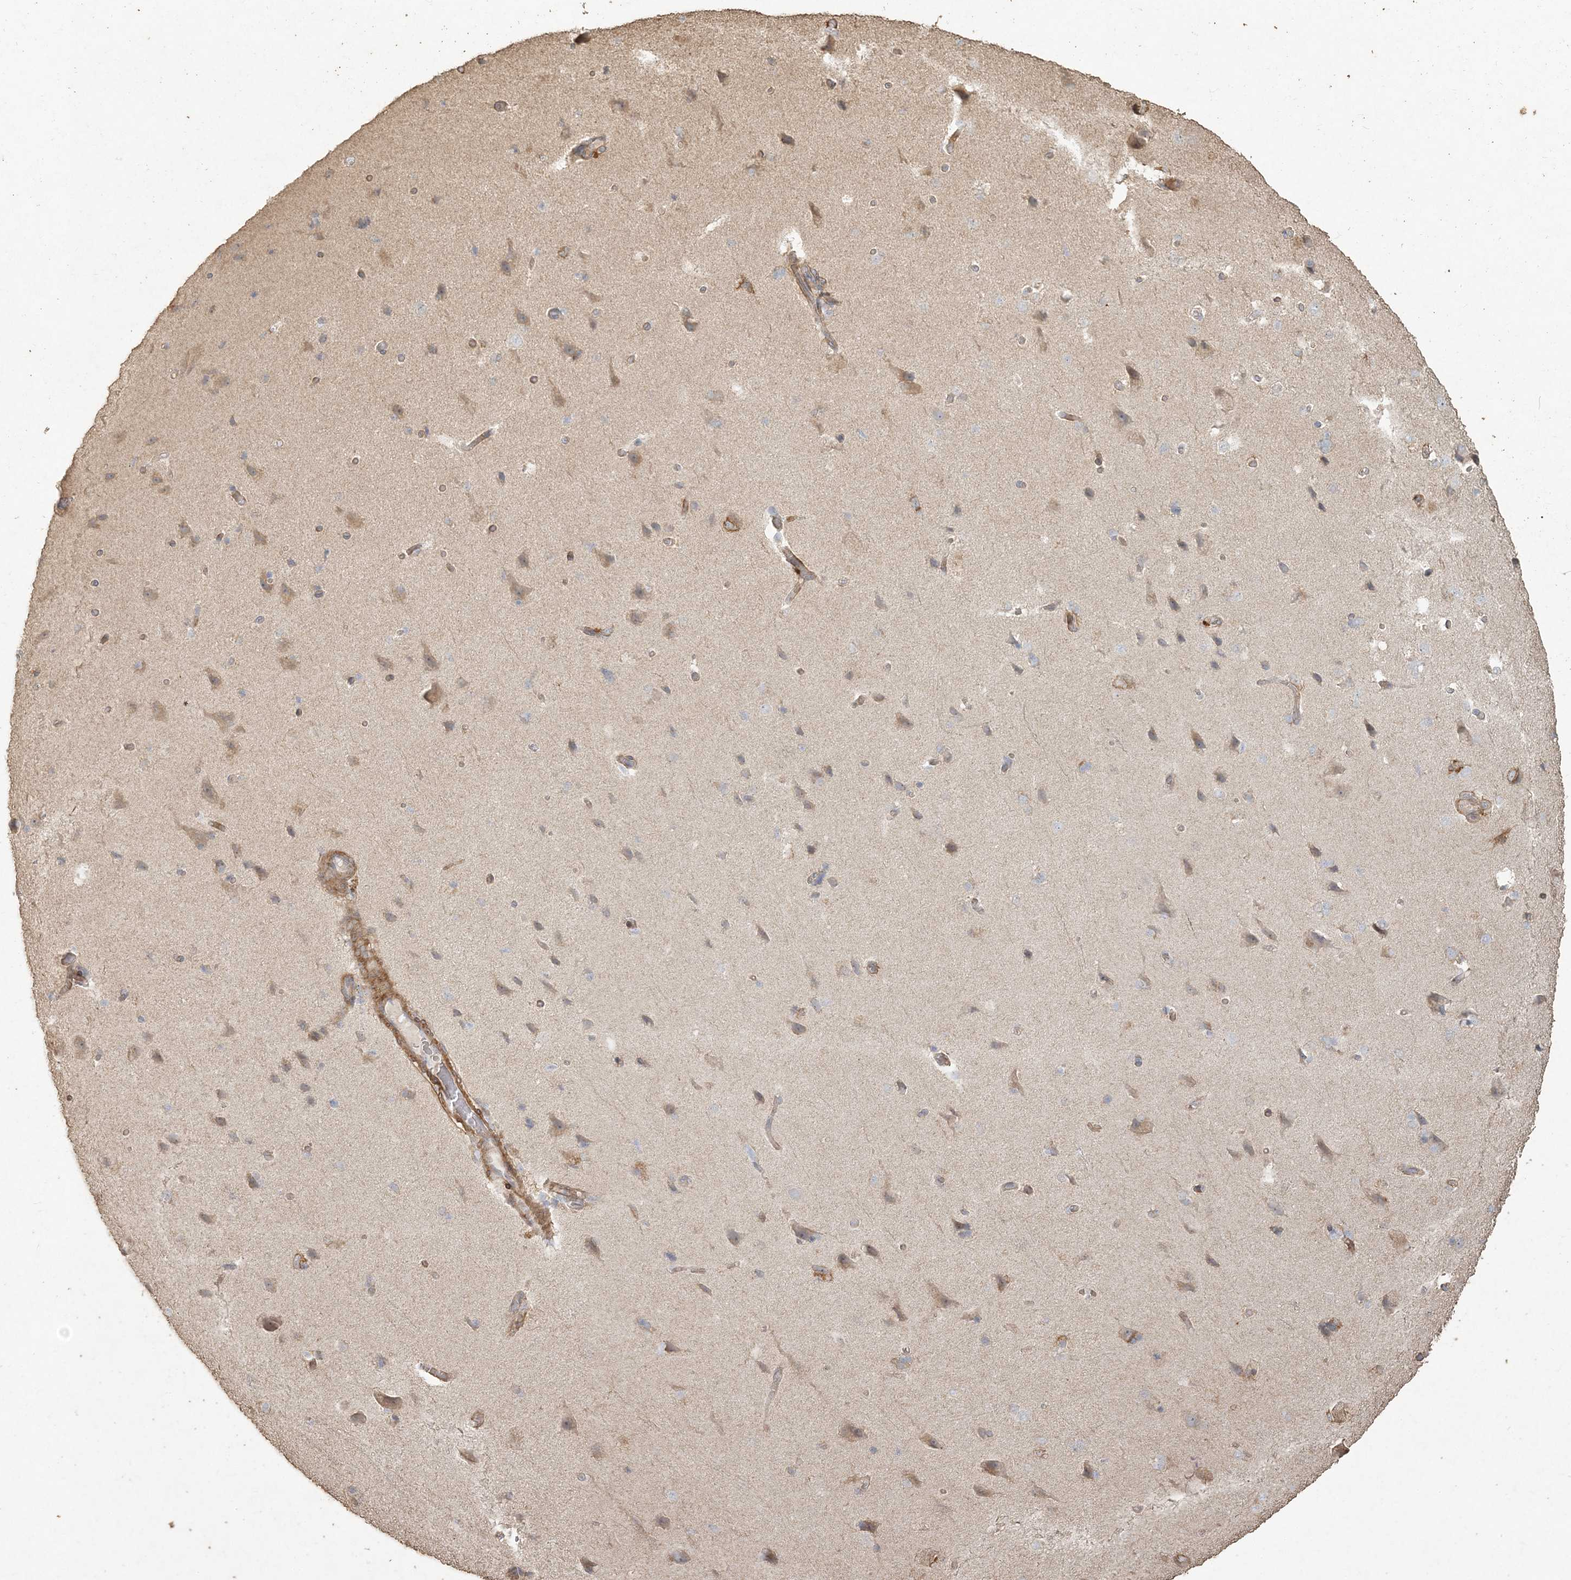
{"staining": {"intensity": "negative", "quantity": "none", "location": "none"}, "tissue": "cerebral cortex", "cell_type": "Endothelial cells", "image_type": "normal", "snomed": [{"axis": "morphology", "description": "Normal tissue, NOS"}, {"axis": "topography", "description": "Cerebral cortex"}], "caption": "IHC of benign human cerebral cortex exhibits no positivity in endothelial cells.", "gene": "RNF145", "patient": {"sex": "male", "age": 62}}